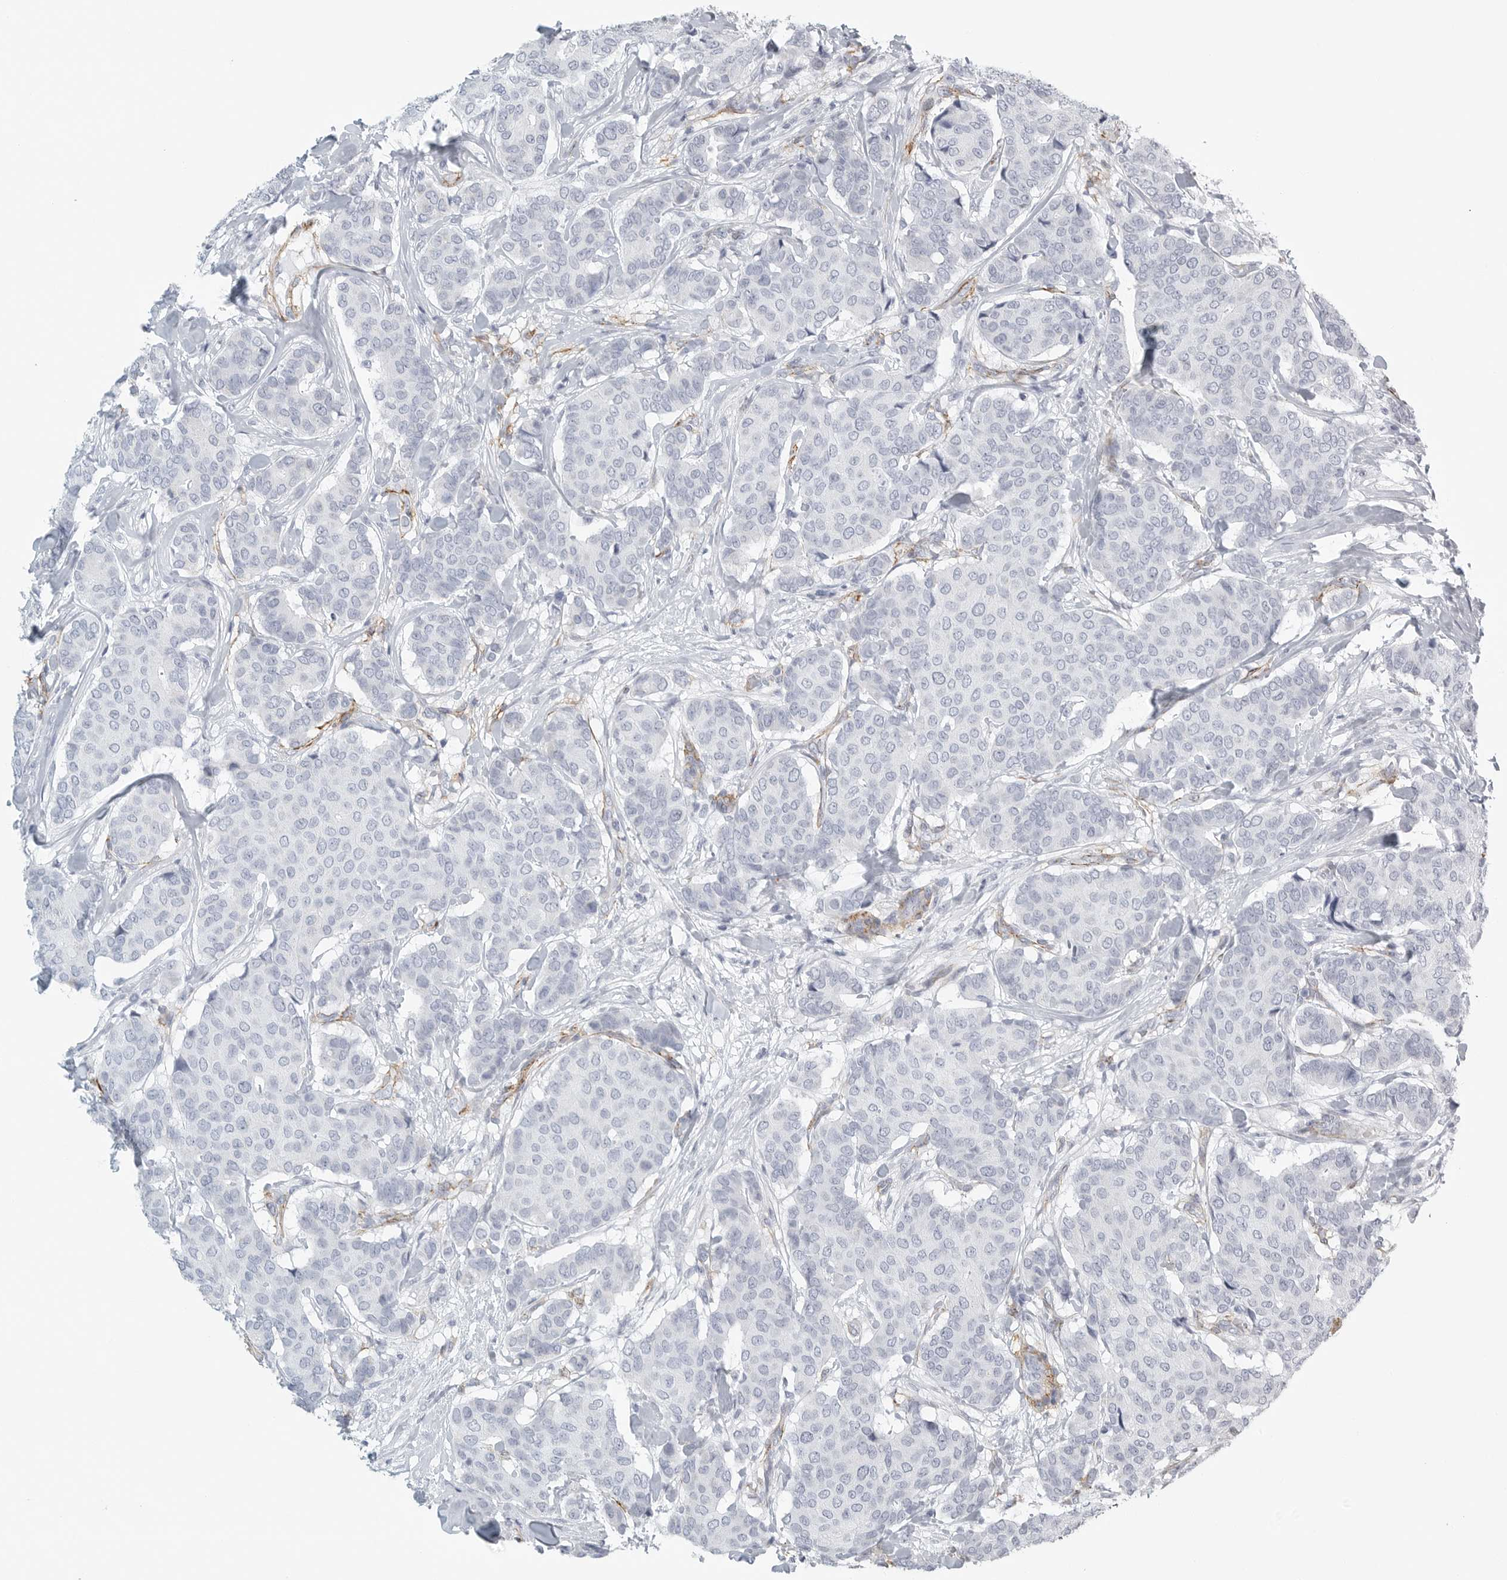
{"staining": {"intensity": "negative", "quantity": "none", "location": "none"}, "tissue": "breast cancer", "cell_type": "Tumor cells", "image_type": "cancer", "snomed": [{"axis": "morphology", "description": "Duct carcinoma"}, {"axis": "topography", "description": "Breast"}], "caption": "This is an immunohistochemistry (IHC) histopathology image of breast cancer. There is no expression in tumor cells.", "gene": "TNR", "patient": {"sex": "female", "age": 75}}